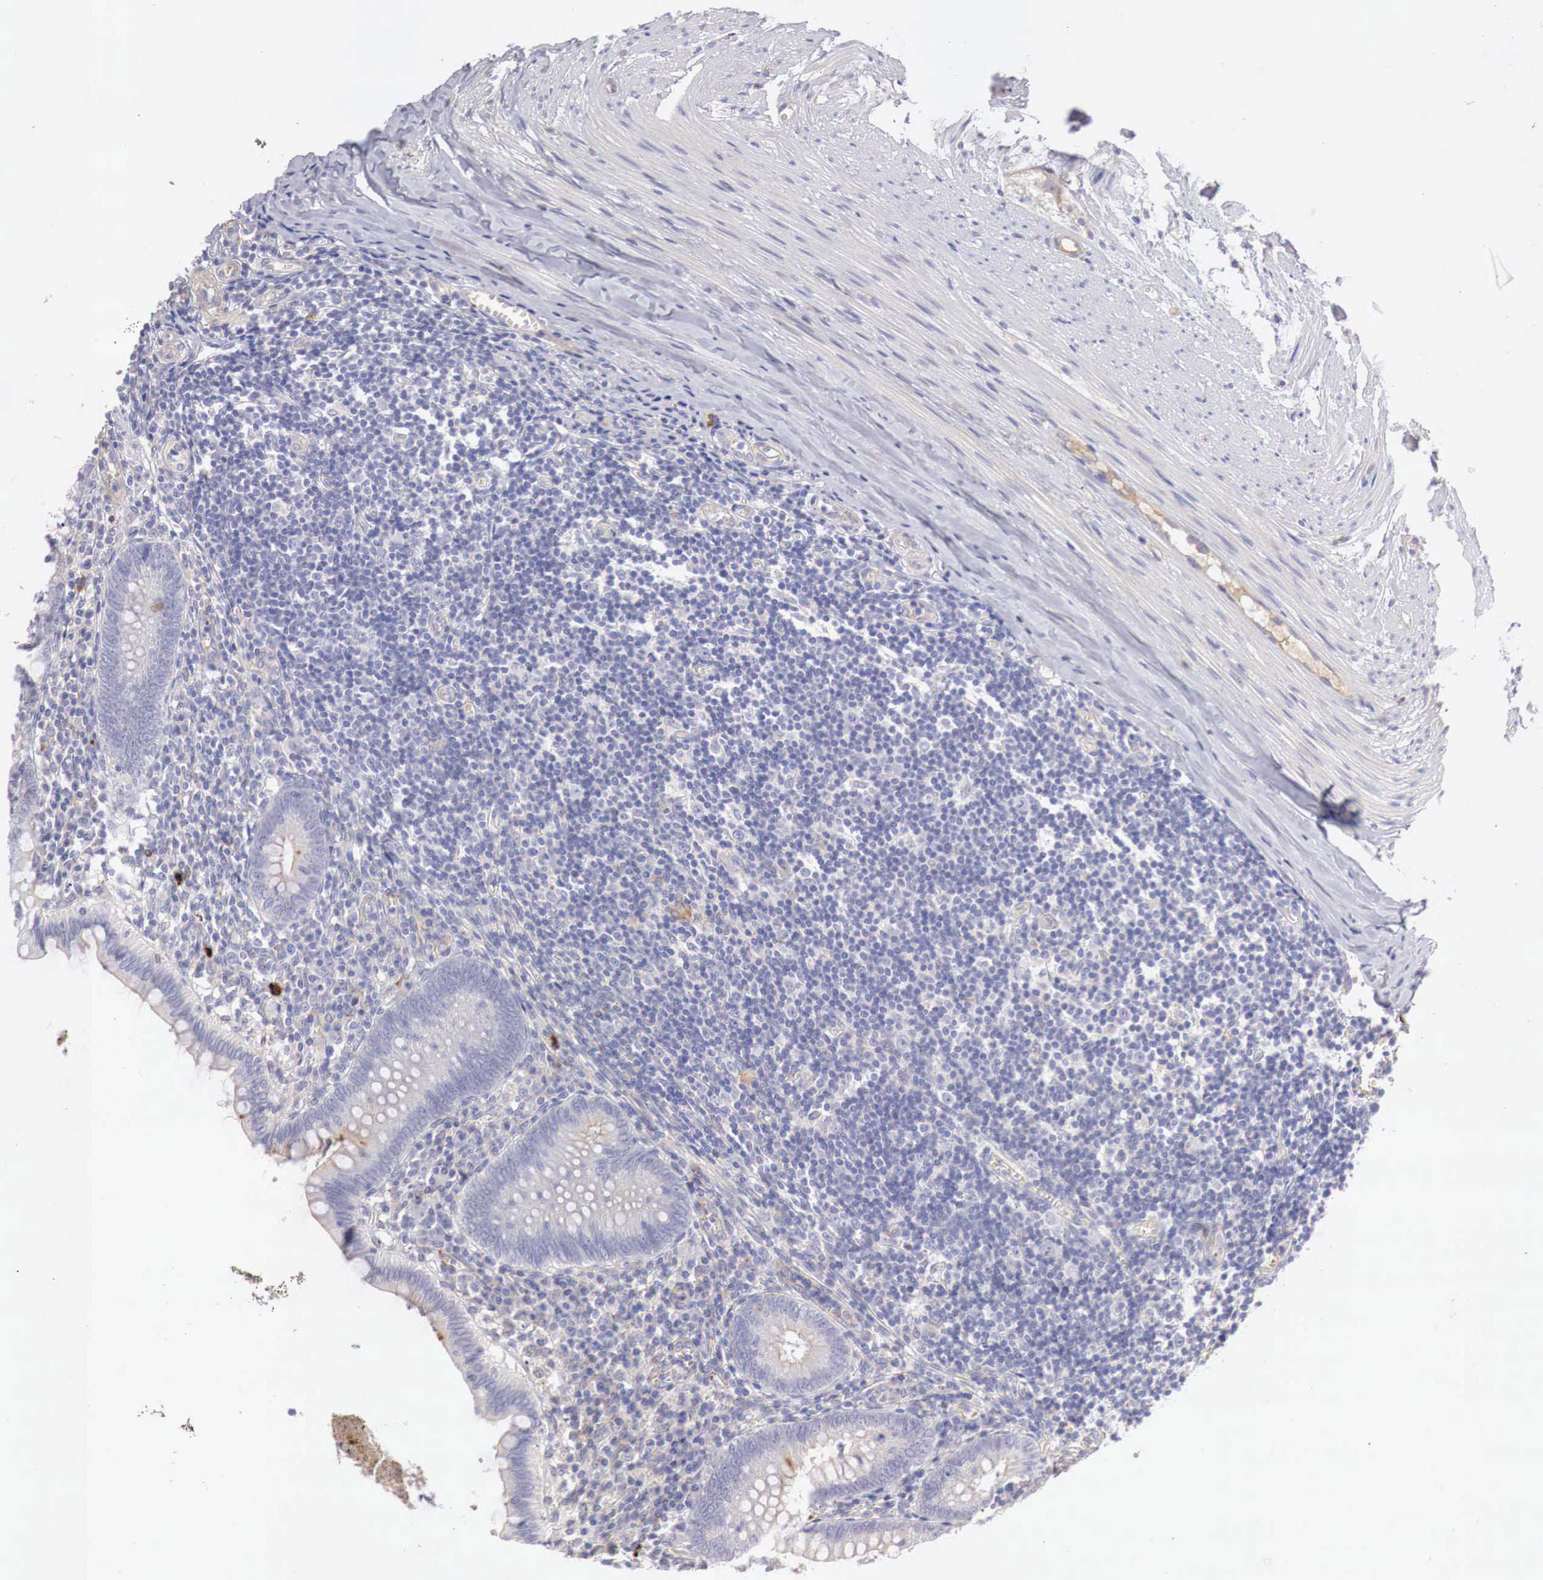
{"staining": {"intensity": "negative", "quantity": "none", "location": "none"}, "tissue": "appendix", "cell_type": "Glandular cells", "image_type": "normal", "snomed": [{"axis": "morphology", "description": "Normal tissue, NOS"}, {"axis": "topography", "description": "Appendix"}], "caption": "High power microscopy histopathology image of an immunohistochemistry image of unremarkable appendix, revealing no significant staining in glandular cells.", "gene": "KLHDC7B", "patient": {"sex": "female", "age": 19}}